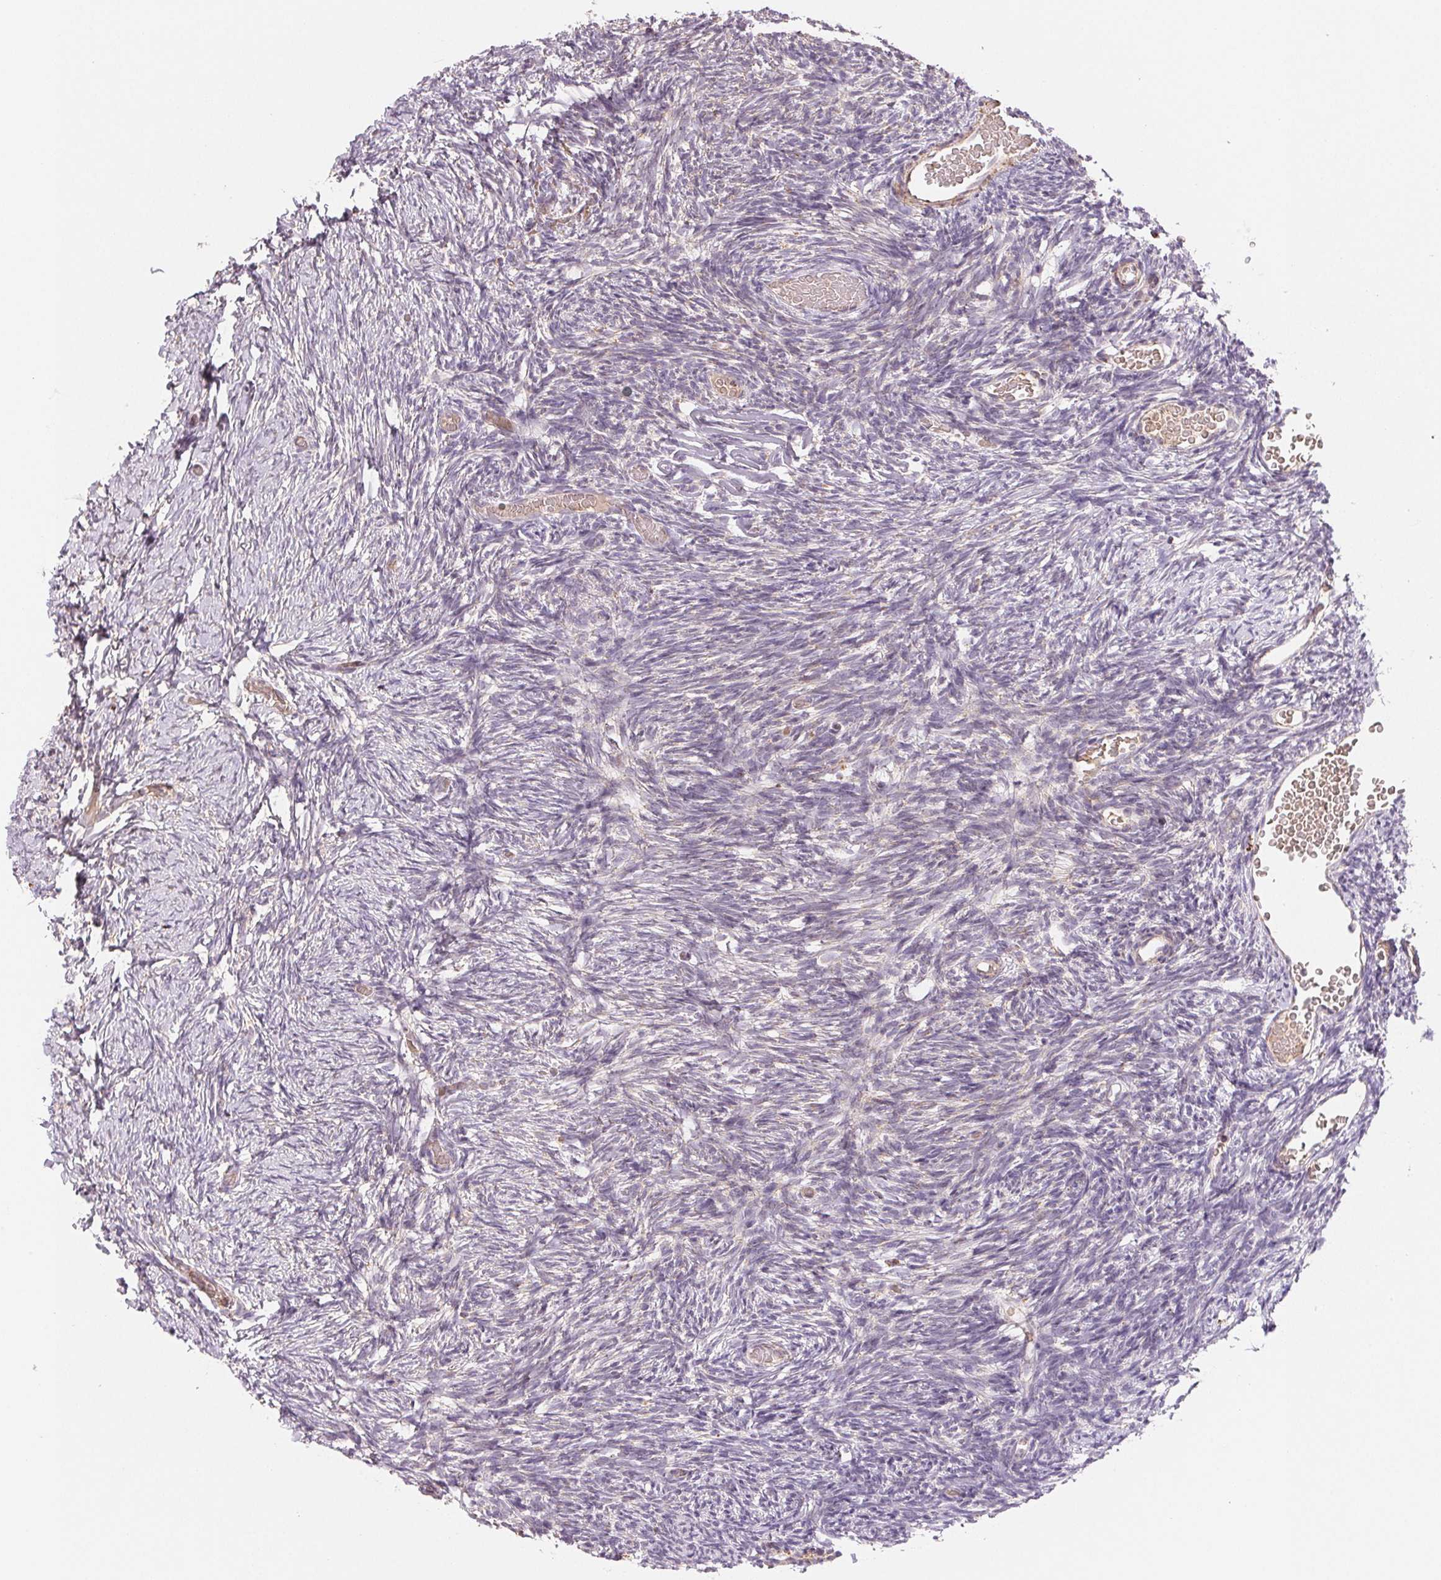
{"staining": {"intensity": "moderate", "quantity": ">75%", "location": "cytoplasmic/membranous"}, "tissue": "ovary", "cell_type": "Follicle cells", "image_type": "normal", "snomed": [{"axis": "morphology", "description": "Normal tissue, NOS"}, {"axis": "topography", "description": "Ovary"}], "caption": "Immunohistochemistry image of unremarkable human ovary stained for a protein (brown), which shows medium levels of moderate cytoplasmic/membranous positivity in about >75% of follicle cells.", "gene": "HINT2", "patient": {"sex": "female", "age": 39}}